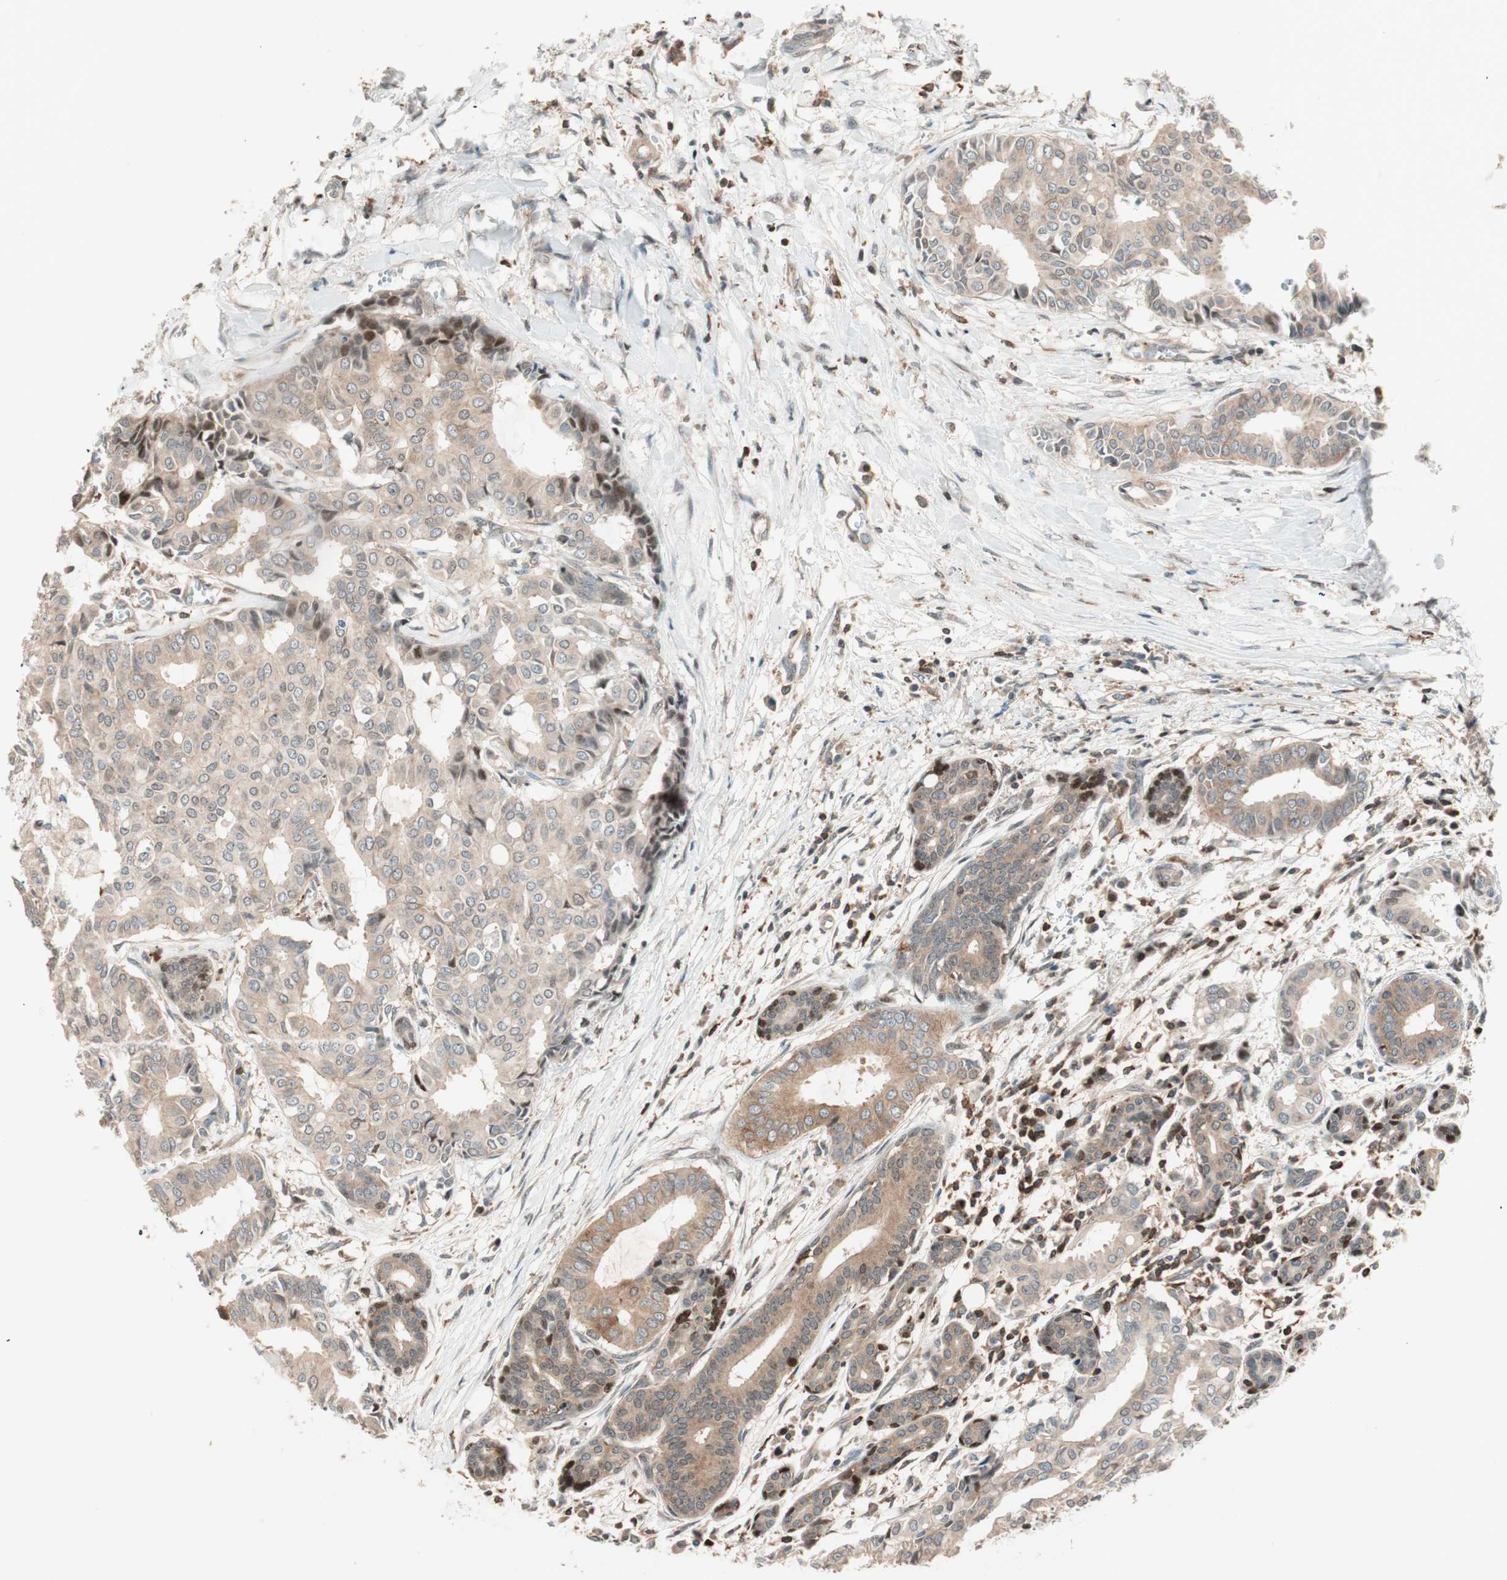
{"staining": {"intensity": "moderate", "quantity": ">75%", "location": "cytoplasmic/membranous"}, "tissue": "head and neck cancer", "cell_type": "Tumor cells", "image_type": "cancer", "snomed": [{"axis": "morphology", "description": "Adenocarcinoma, NOS"}, {"axis": "topography", "description": "Salivary gland"}, {"axis": "topography", "description": "Head-Neck"}], "caption": "Immunohistochemical staining of head and neck adenocarcinoma shows medium levels of moderate cytoplasmic/membranous staining in approximately >75% of tumor cells.", "gene": "BIN1", "patient": {"sex": "female", "age": 59}}